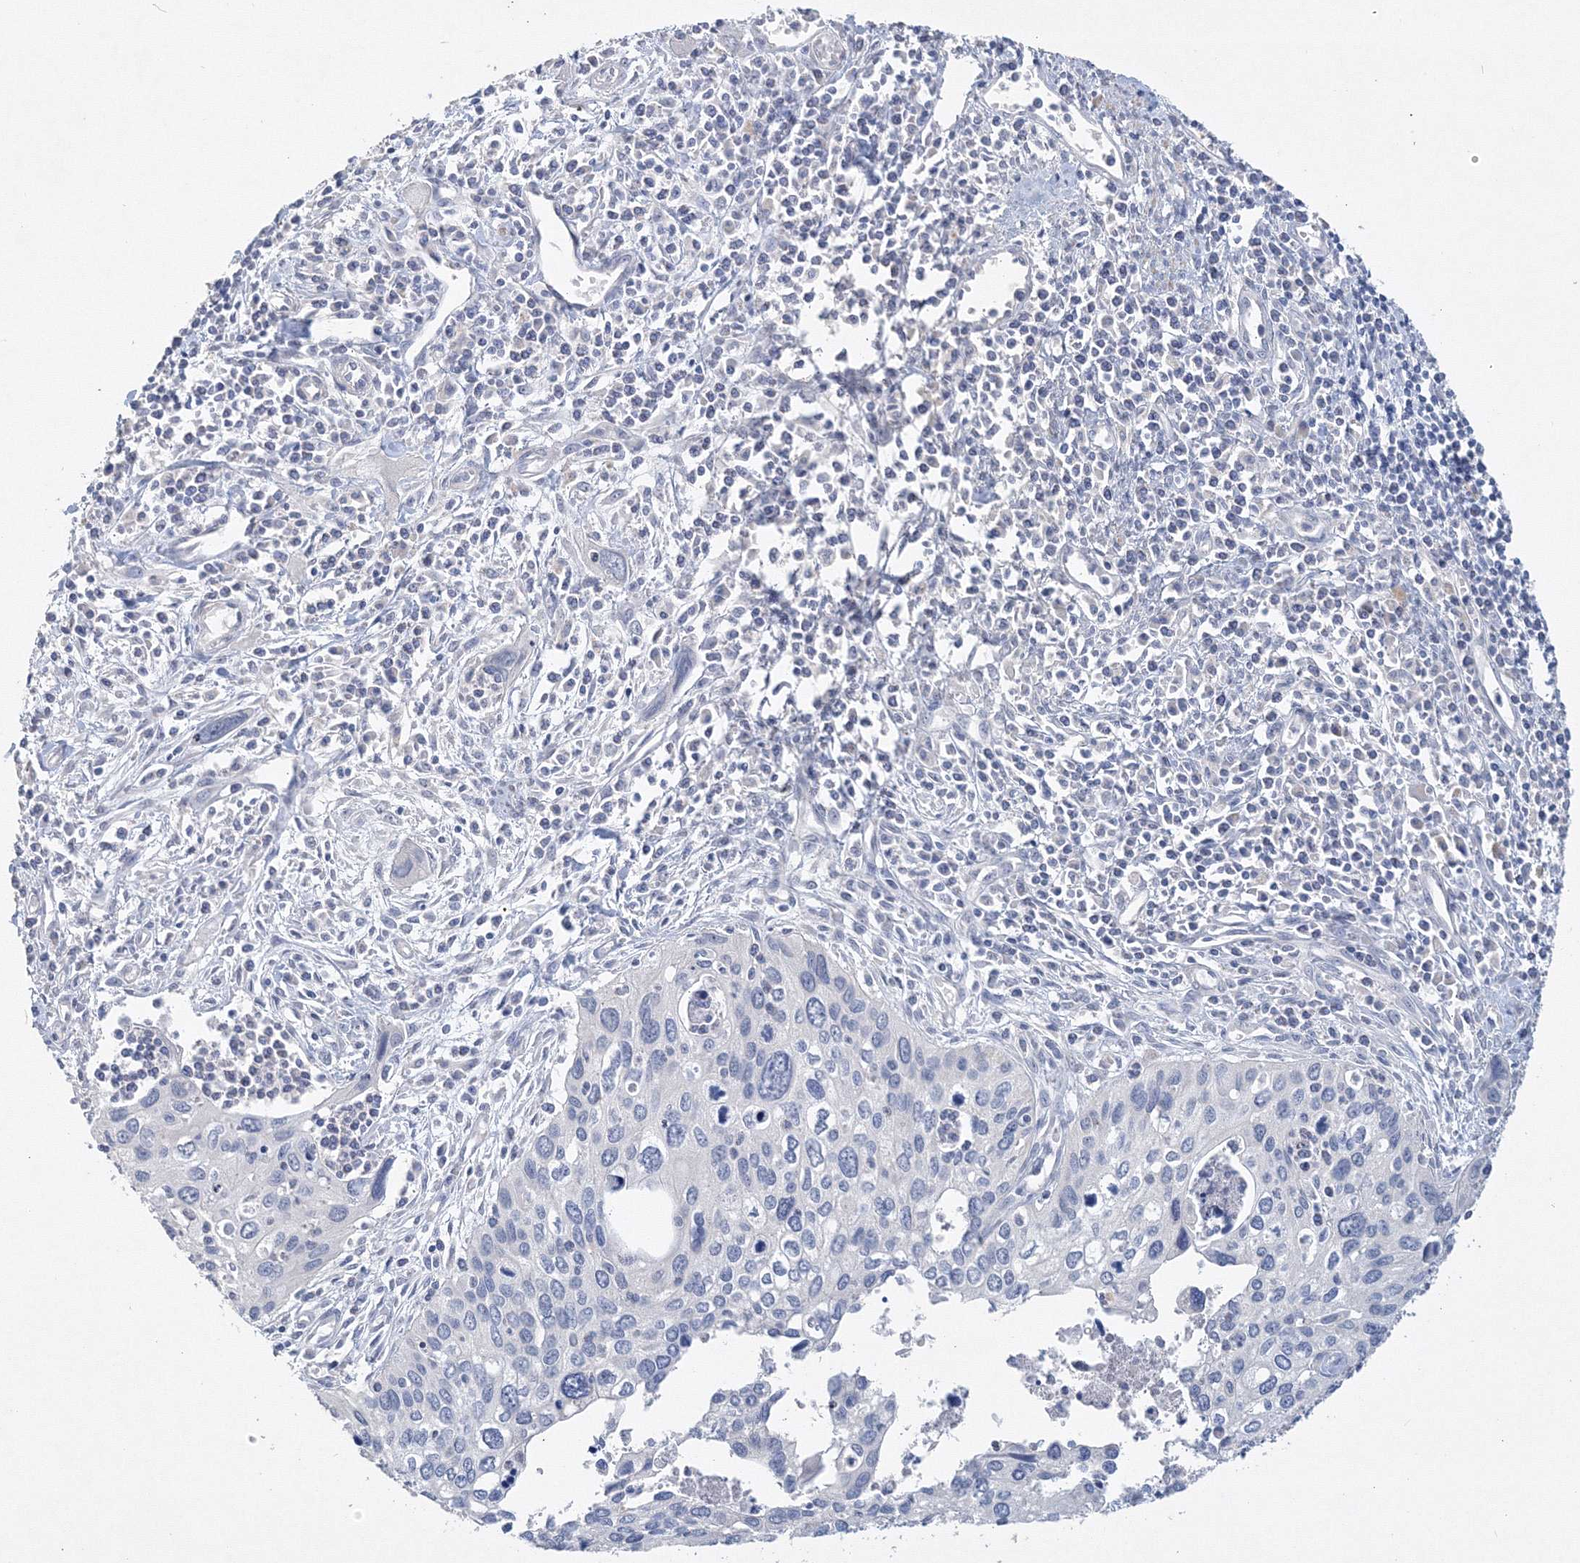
{"staining": {"intensity": "negative", "quantity": "none", "location": "none"}, "tissue": "cervical cancer", "cell_type": "Tumor cells", "image_type": "cancer", "snomed": [{"axis": "morphology", "description": "Squamous cell carcinoma, NOS"}, {"axis": "topography", "description": "Cervix"}], "caption": "Micrograph shows no significant protein staining in tumor cells of cervical cancer (squamous cell carcinoma).", "gene": "OSBPL6", "patient": {"sex": "female", "age": 55}}